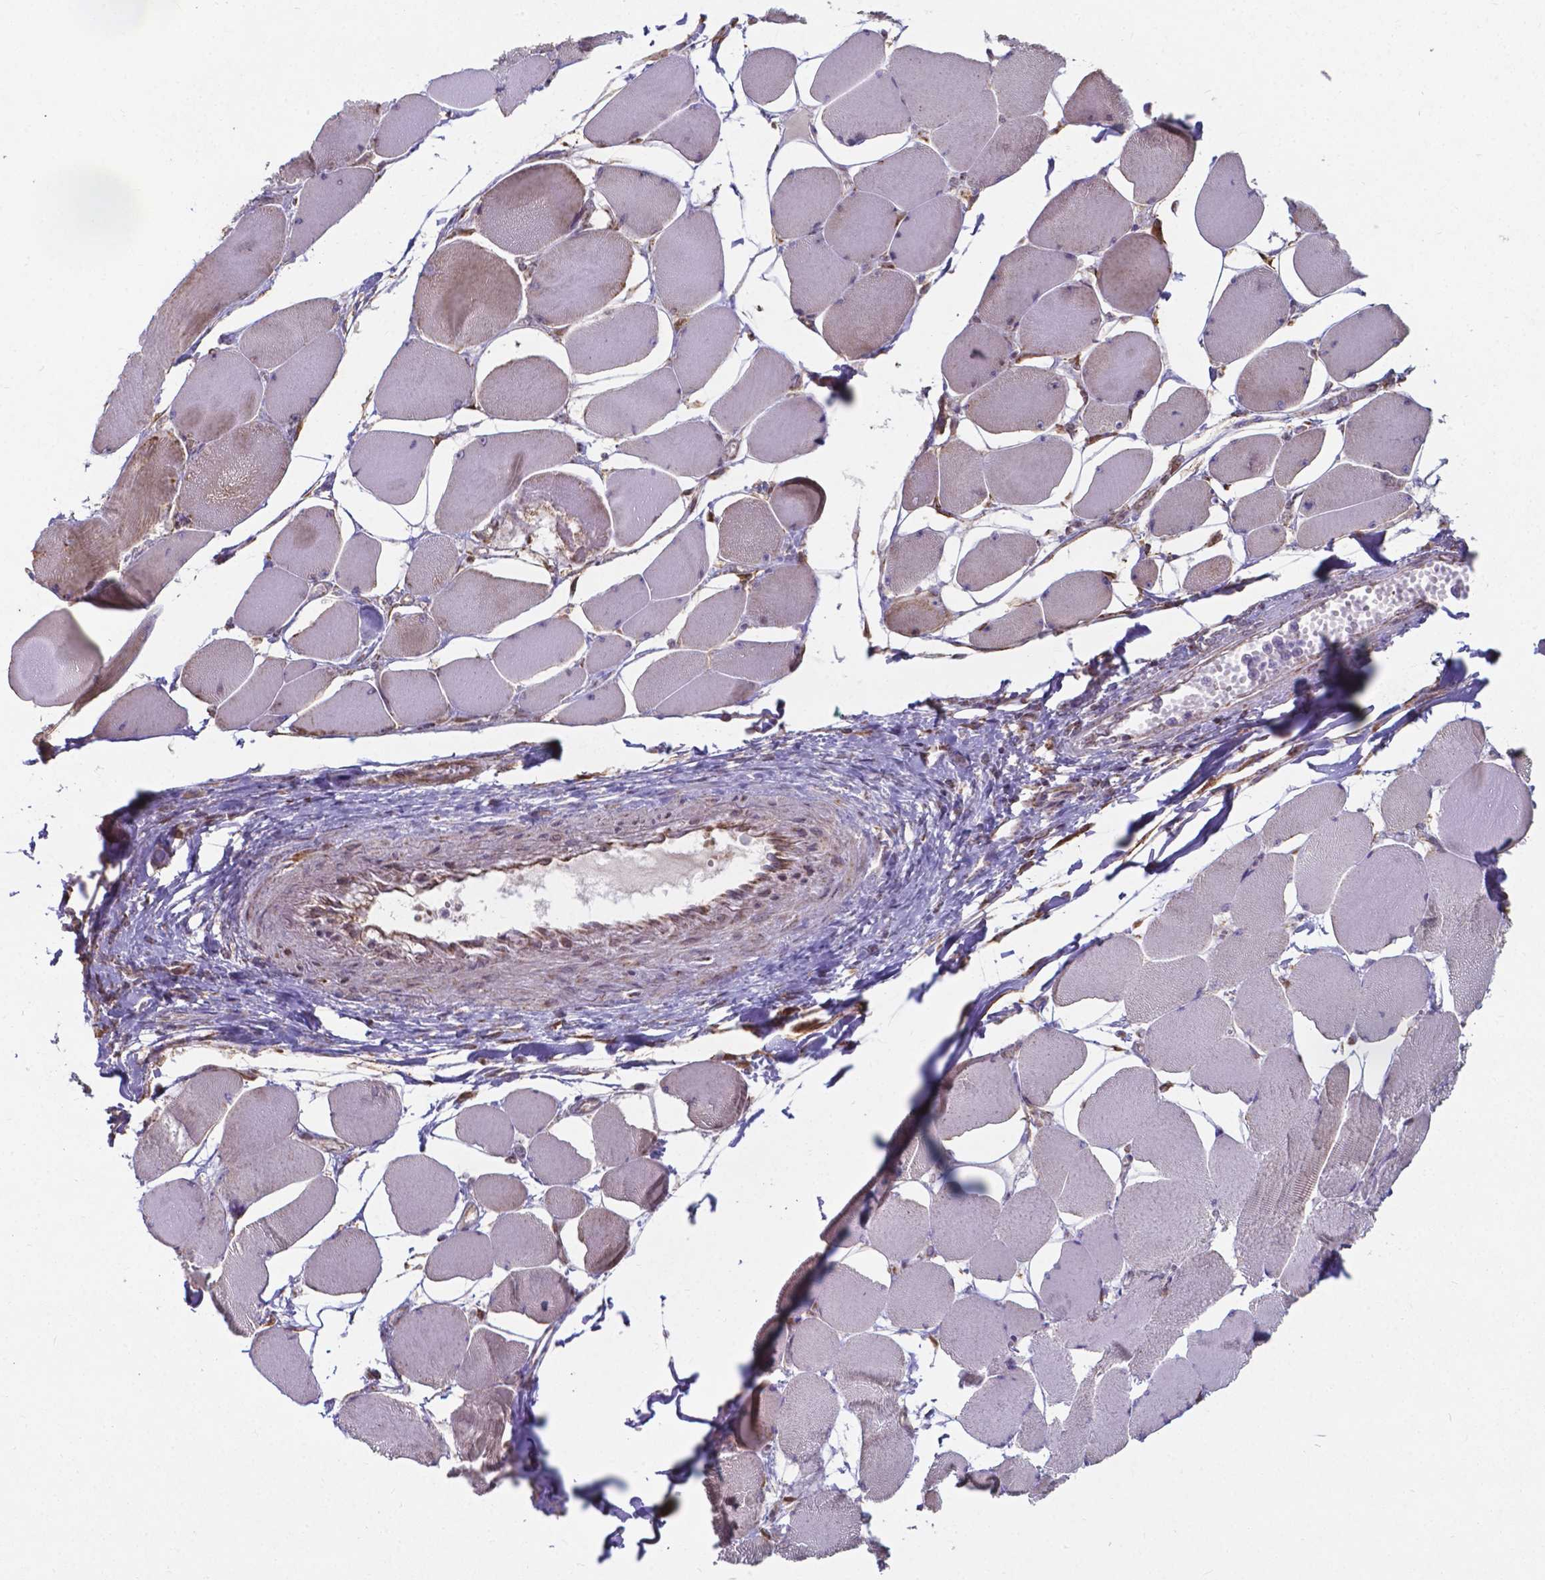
{"staining": {"intensity": "weak", "quantity": "<25%", "location": "cytoplasmic/membranous"}, "tissue": "skeletal muscle", "cell_type": "Myocytes", "image_type": "normal", "snomed": [{"axis": "morphology", "description": "Normal tissue, NOS"}, {"axis": "topography", "description": "Skeletal muscle"}], "caption": "Micrograph shows no significant protein positivity in myocytes of benign skeletal muscle. The staining was performed using DAB (3,3'-diaminobenzidine) to visualize the protein expression in brown, while the nuclei were stained in blue with hematoxylin (Magnification: 20x).", "gene": "FAM114A1", "patient": {"sex": "female", "age": 75}}